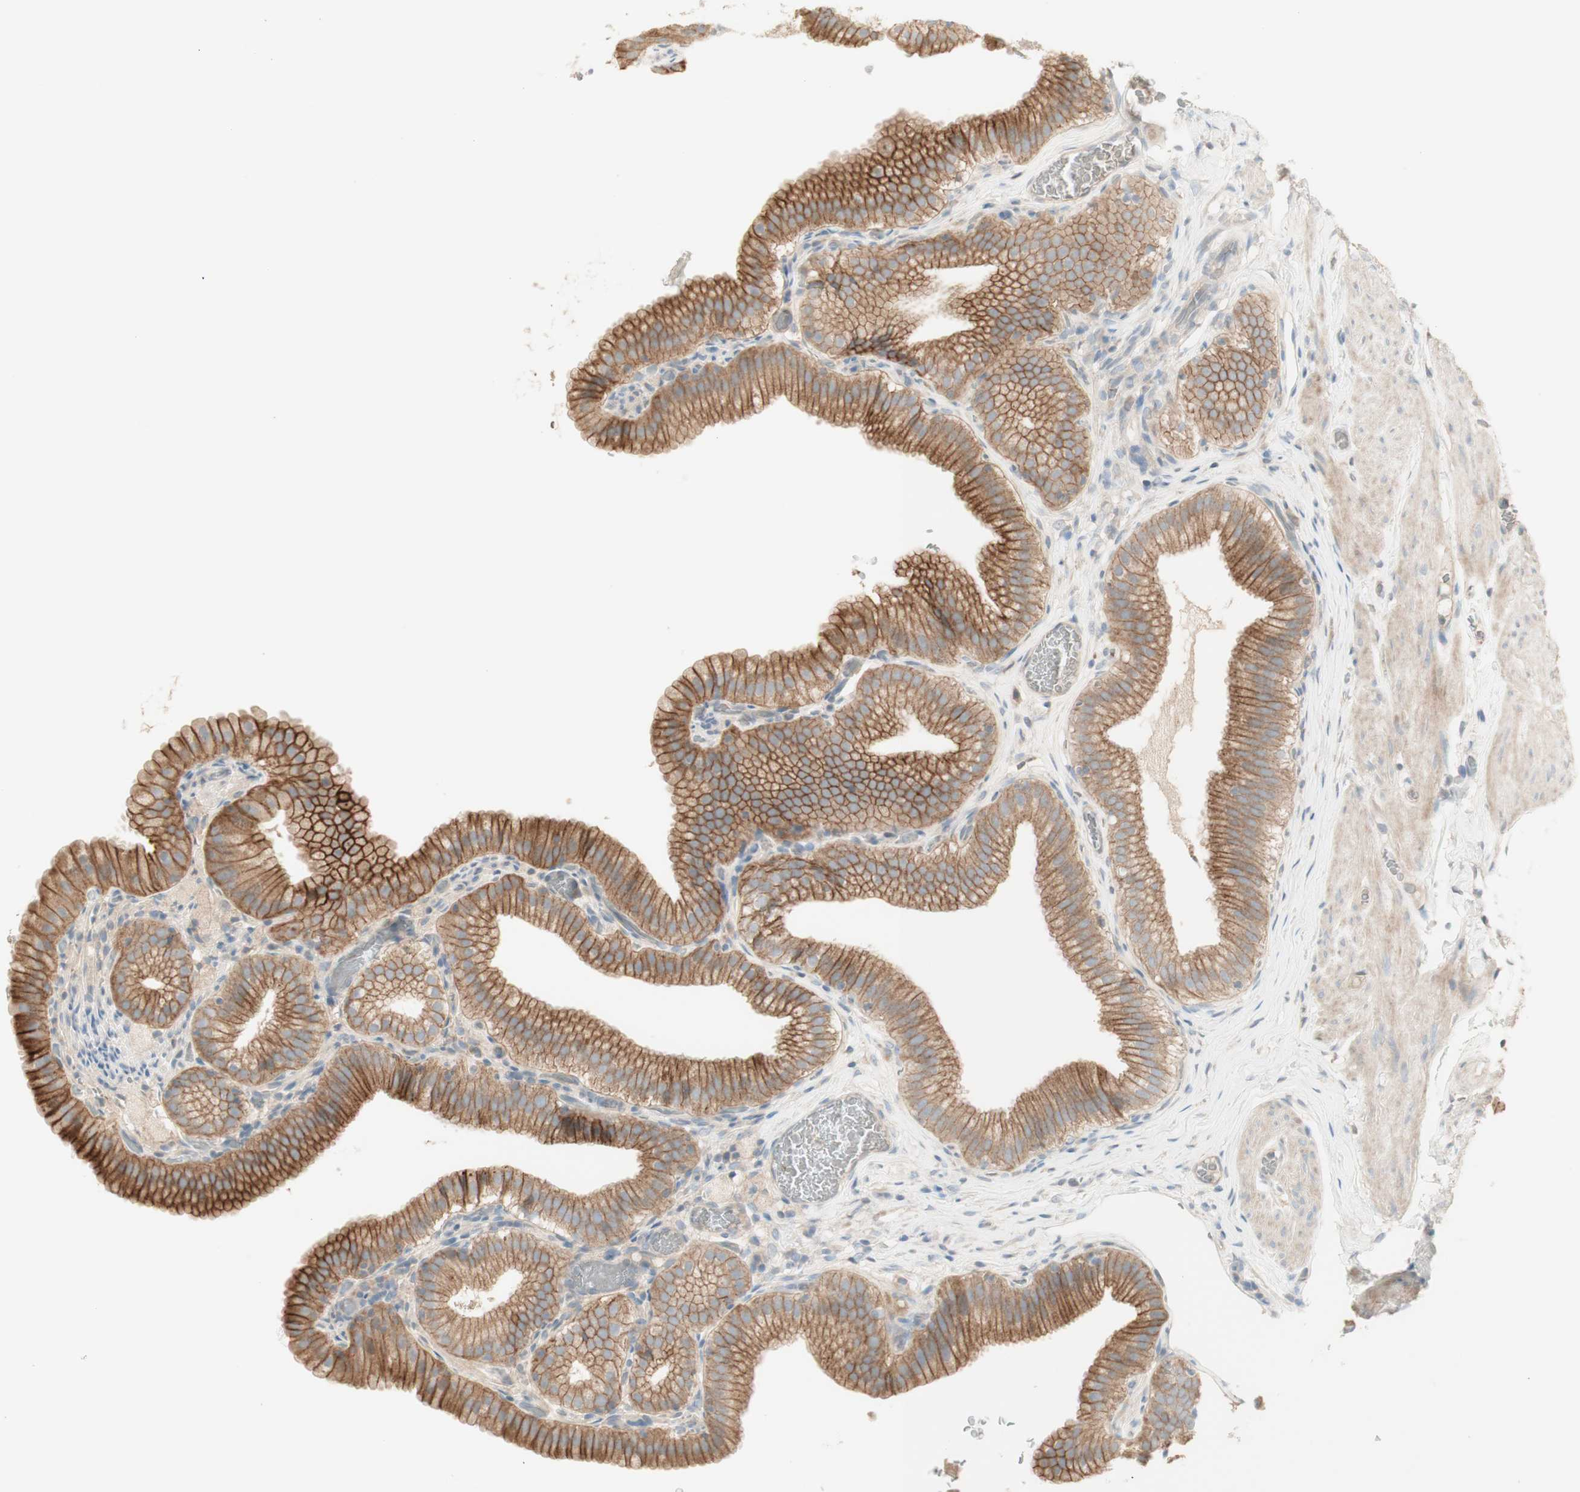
{"staining": {"intensity": "moderate", "quantity": ">75%", "location": "cytoplasmic/membranous"}, "tissue": "gallbladder", "cell_type": "Glandular cells", "image_type": "normal", "snomed": [{"axis": "morphology", "description": "Normal tissue, NOS"}, {"axis": "topography", "description": "Gallbladder"}], "caption": "Gallbladder was stained to show a protein in brown. There is medium levels of moderate cytoplasmic/membranous positivity in approximately >75% of glandular cells. Nuclei are stained in blue.", "gene": "PTGER4", "patient": {"sex": "male", "age": 54}}